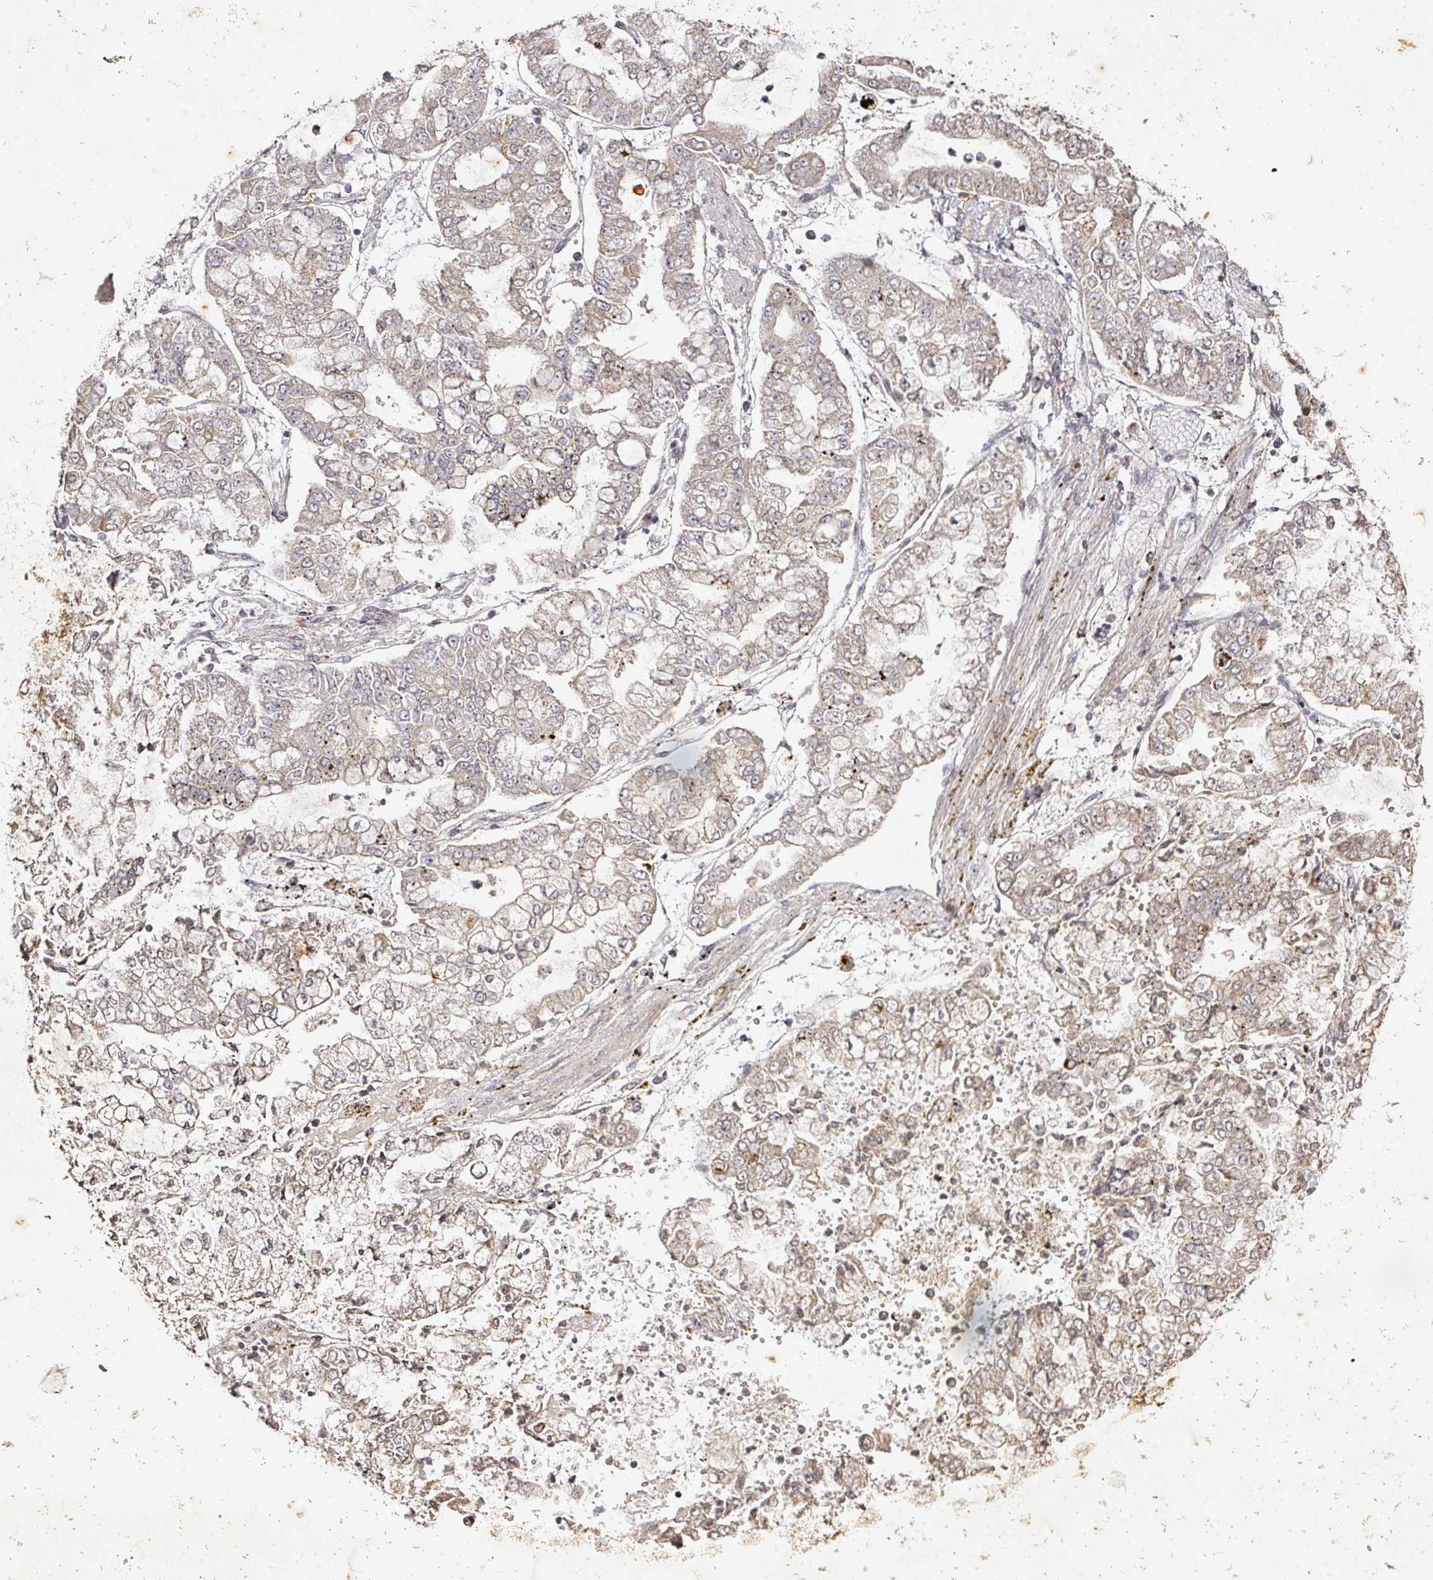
{"staining": {"intensity": "weak", "quantity": "25%-75%", "location": "cytoplasmic/membranous"}, "tissue": "stomach cancer", "cell_type": "Tumor cells", "image_type": "cancer", "snomed": [{"axis": "morphology", "description": "Adenocarcinoma, NOS"}, {"axis": "topography", "description": "Stomach"}], "caption": "Protein expression analysis of human adenocarcinoma (stomach) reveals weak cytoplasmic/membranous positivity in approximately 25%-75% of tumor cells. (Stains: DAB in brown, nuclei in blue, Microscopy: brightfield microscopy at high magnification).", "gene": "CAPN5", "patient": {"sex": "male", "age": 76}}